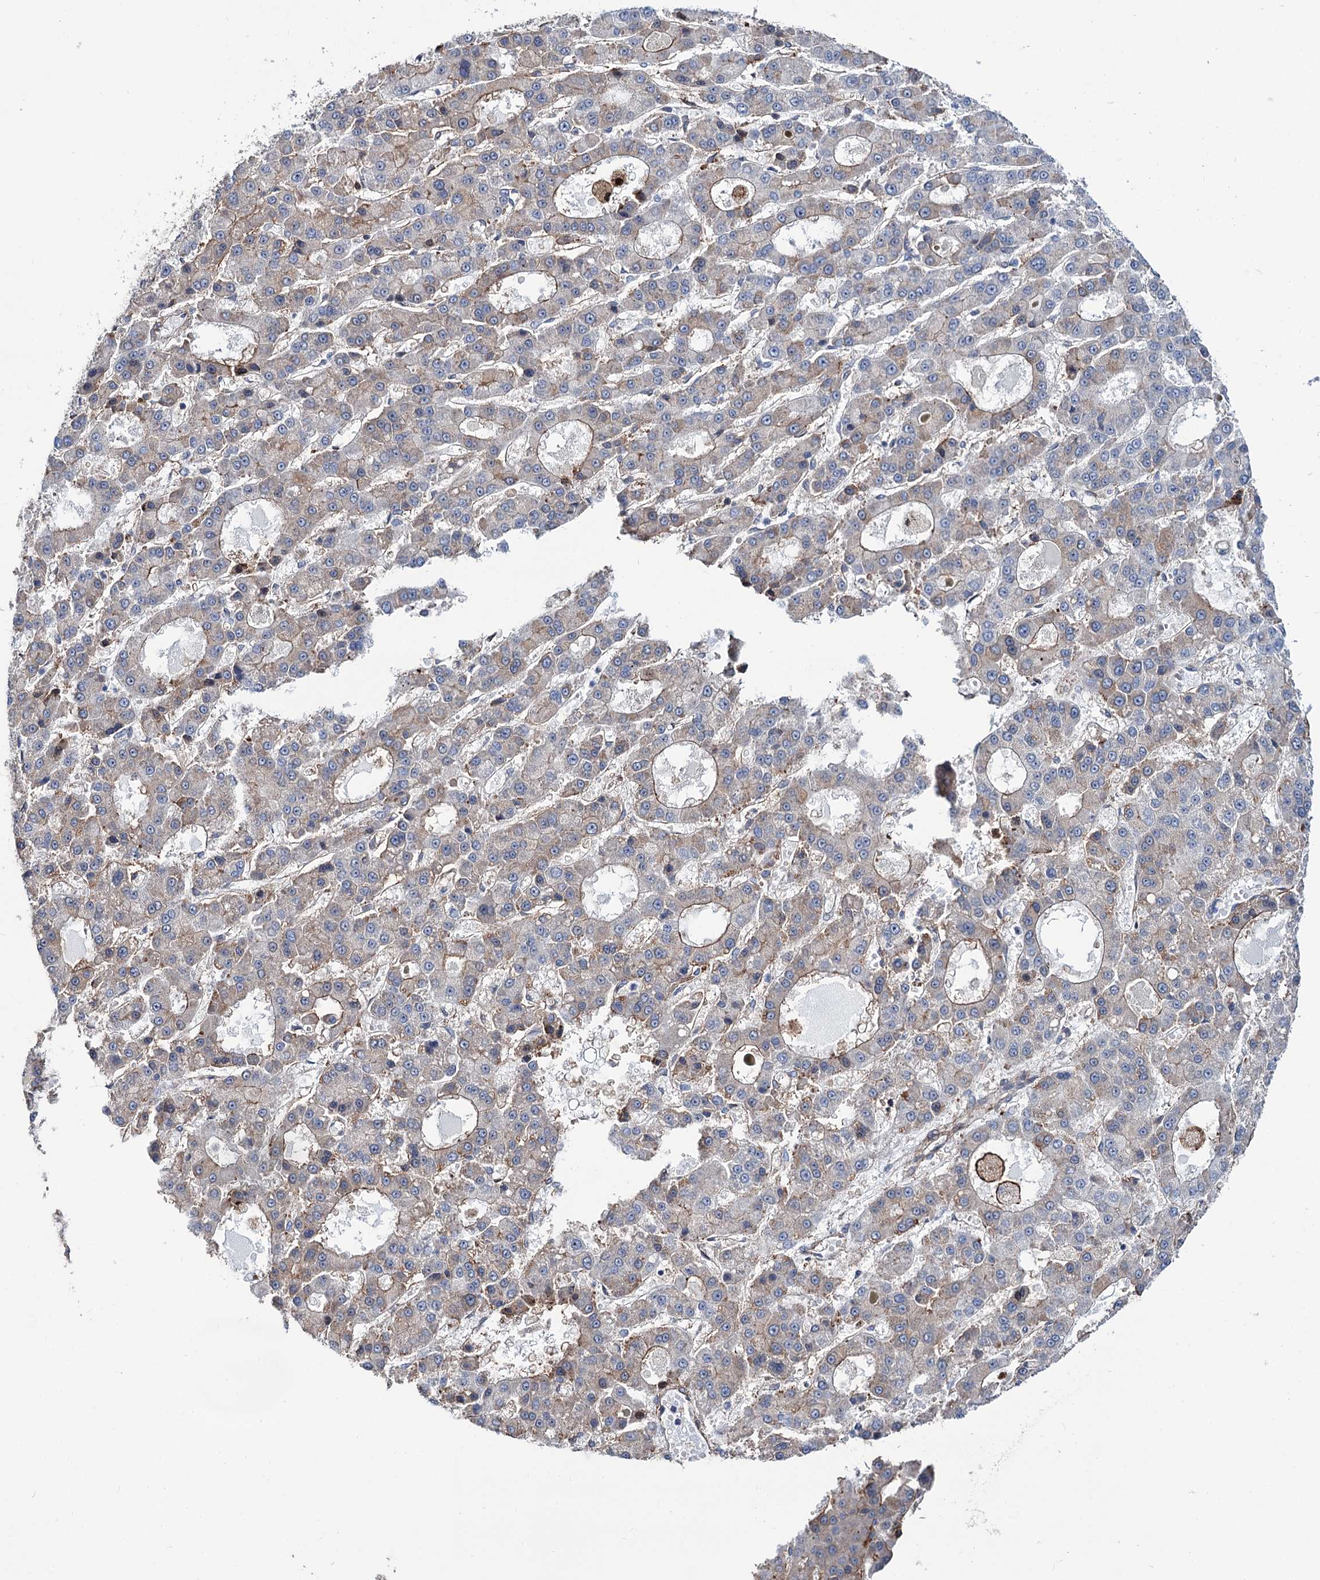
{"staining": {"intensity": "weak", "quantity": ">75%", "location": "cytoplasmic/membranous"}, "tissue": "liver cancer", "cell_type": "Tumor cells", "image_type": "cancer", "snomed": [{"axis": "morphology", "description": "Carcinoma, Hepatocellular, NOS"}, {"axis": "topography", "description": "Liver"}], "caption": "Tumor cells exhibit weak cytoplasmic/membranous positivity in approximately >75% of cells in liver cancer.", "gene": "PTDSS2", "patient": {"sex": "male", "age": 70}}